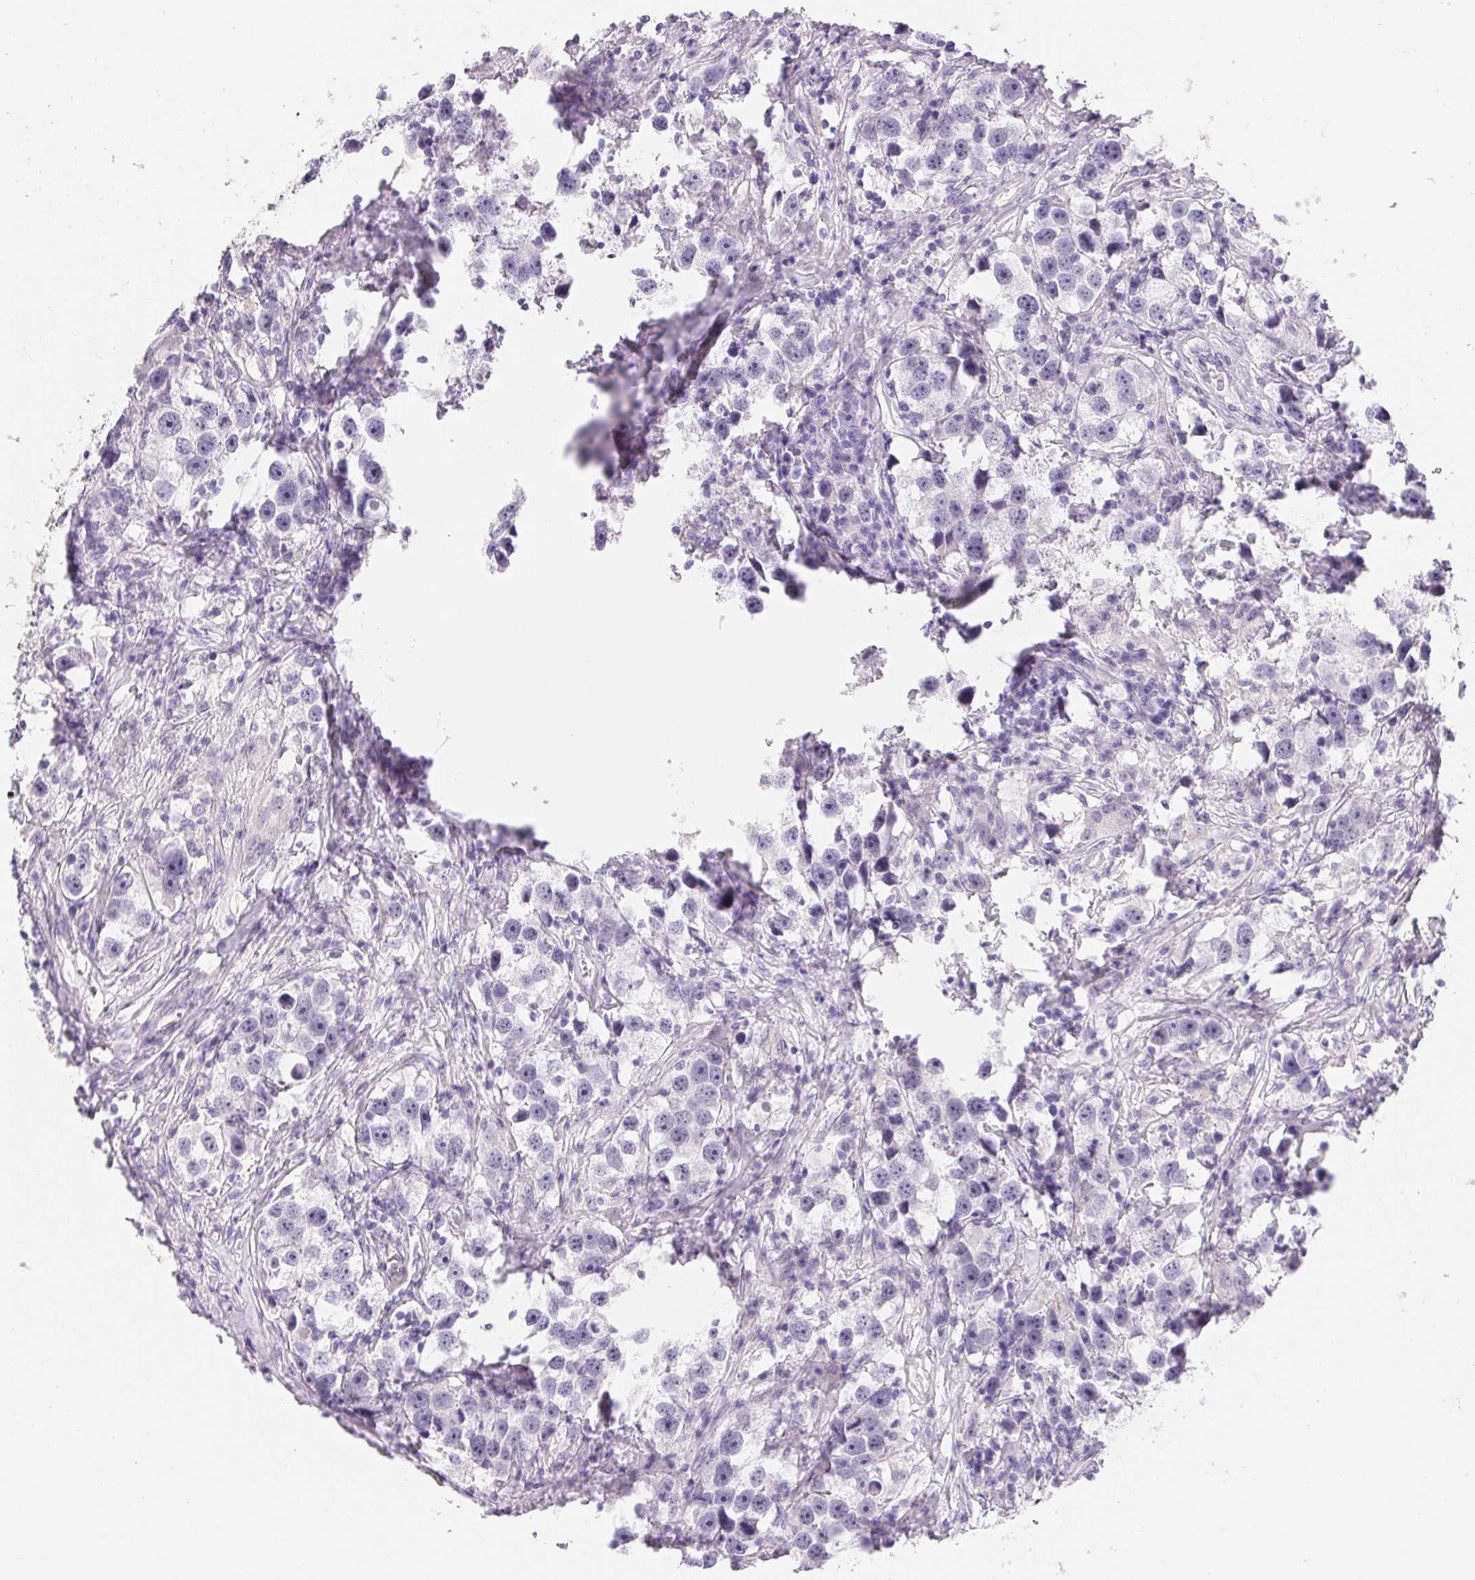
{"staining": {"intensity": "negative", "quantity": "none", "location": "none"}, "tissue": "testis cancer", "cell_type": "Tumor cells", "image_type": "cancer", "snomed": [{"axis": "morphology", "description": "Seminoma, NOS"}, {"axis": "topography", "description": "Testis"}], "caption": "This is an IHC micrograph of testis cancer. There is no staining in tumor cells.", "gene": "CTNND2", "patient": {"sex": "male", "age": 49}}